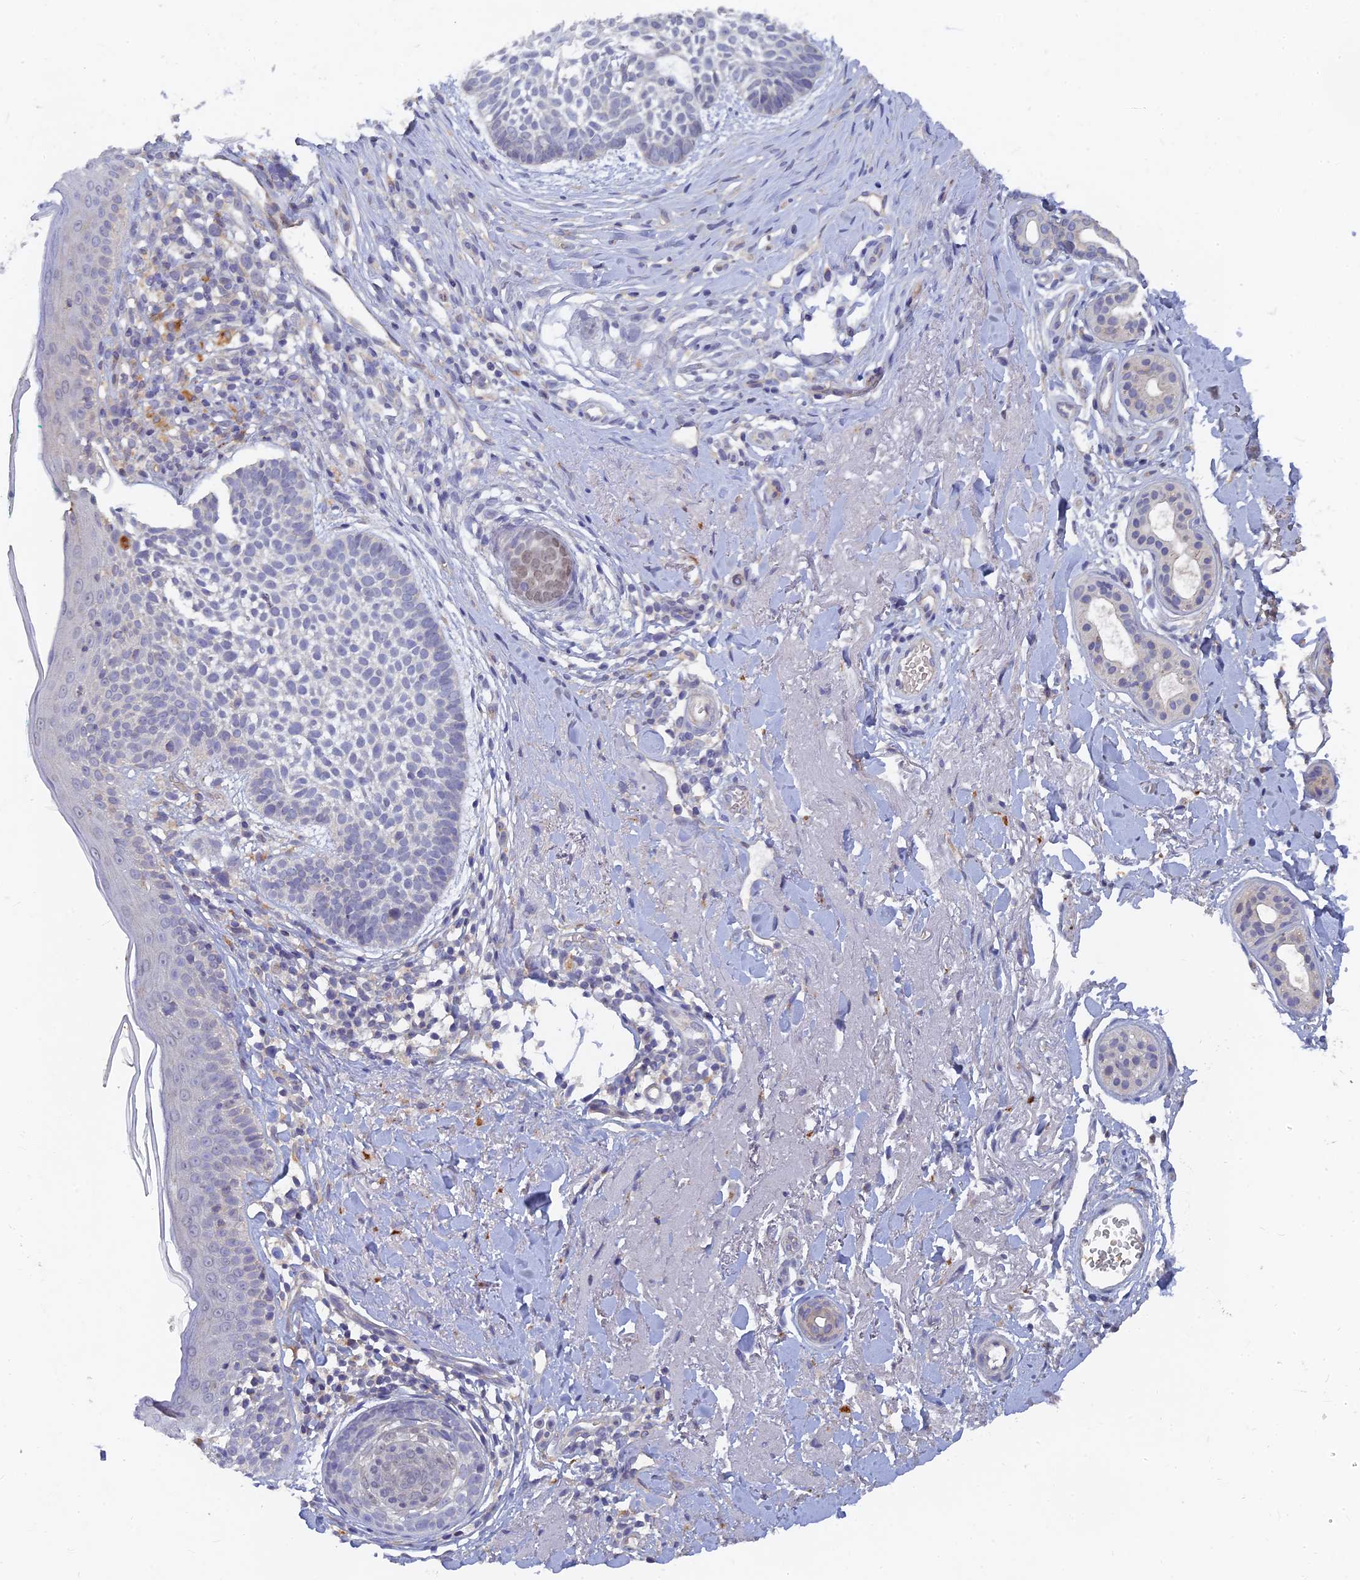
{"staining": {"intensity": "negative", "quantity": "none", "location": "none"}, "tissue": "skin cancer", "cell_type": "Tumor cells", "image_type": "cancer", "snomed": [{"axis": "morphology", "description": "Basal cell carcinoma"}, {"axis": "topography", "description": "Skin"}], "caption": "Immunohistochemistry (IHC) photomicrograph of neoplastic tissue: human skin cancer (basal cell carcinoma) stained with DAB (3,3'-diaminobenzidine) exhibits no significant protein staining in tumor cells.", "gene": "ARRDC1", "patient": {"sex": "male", "age": 71}}